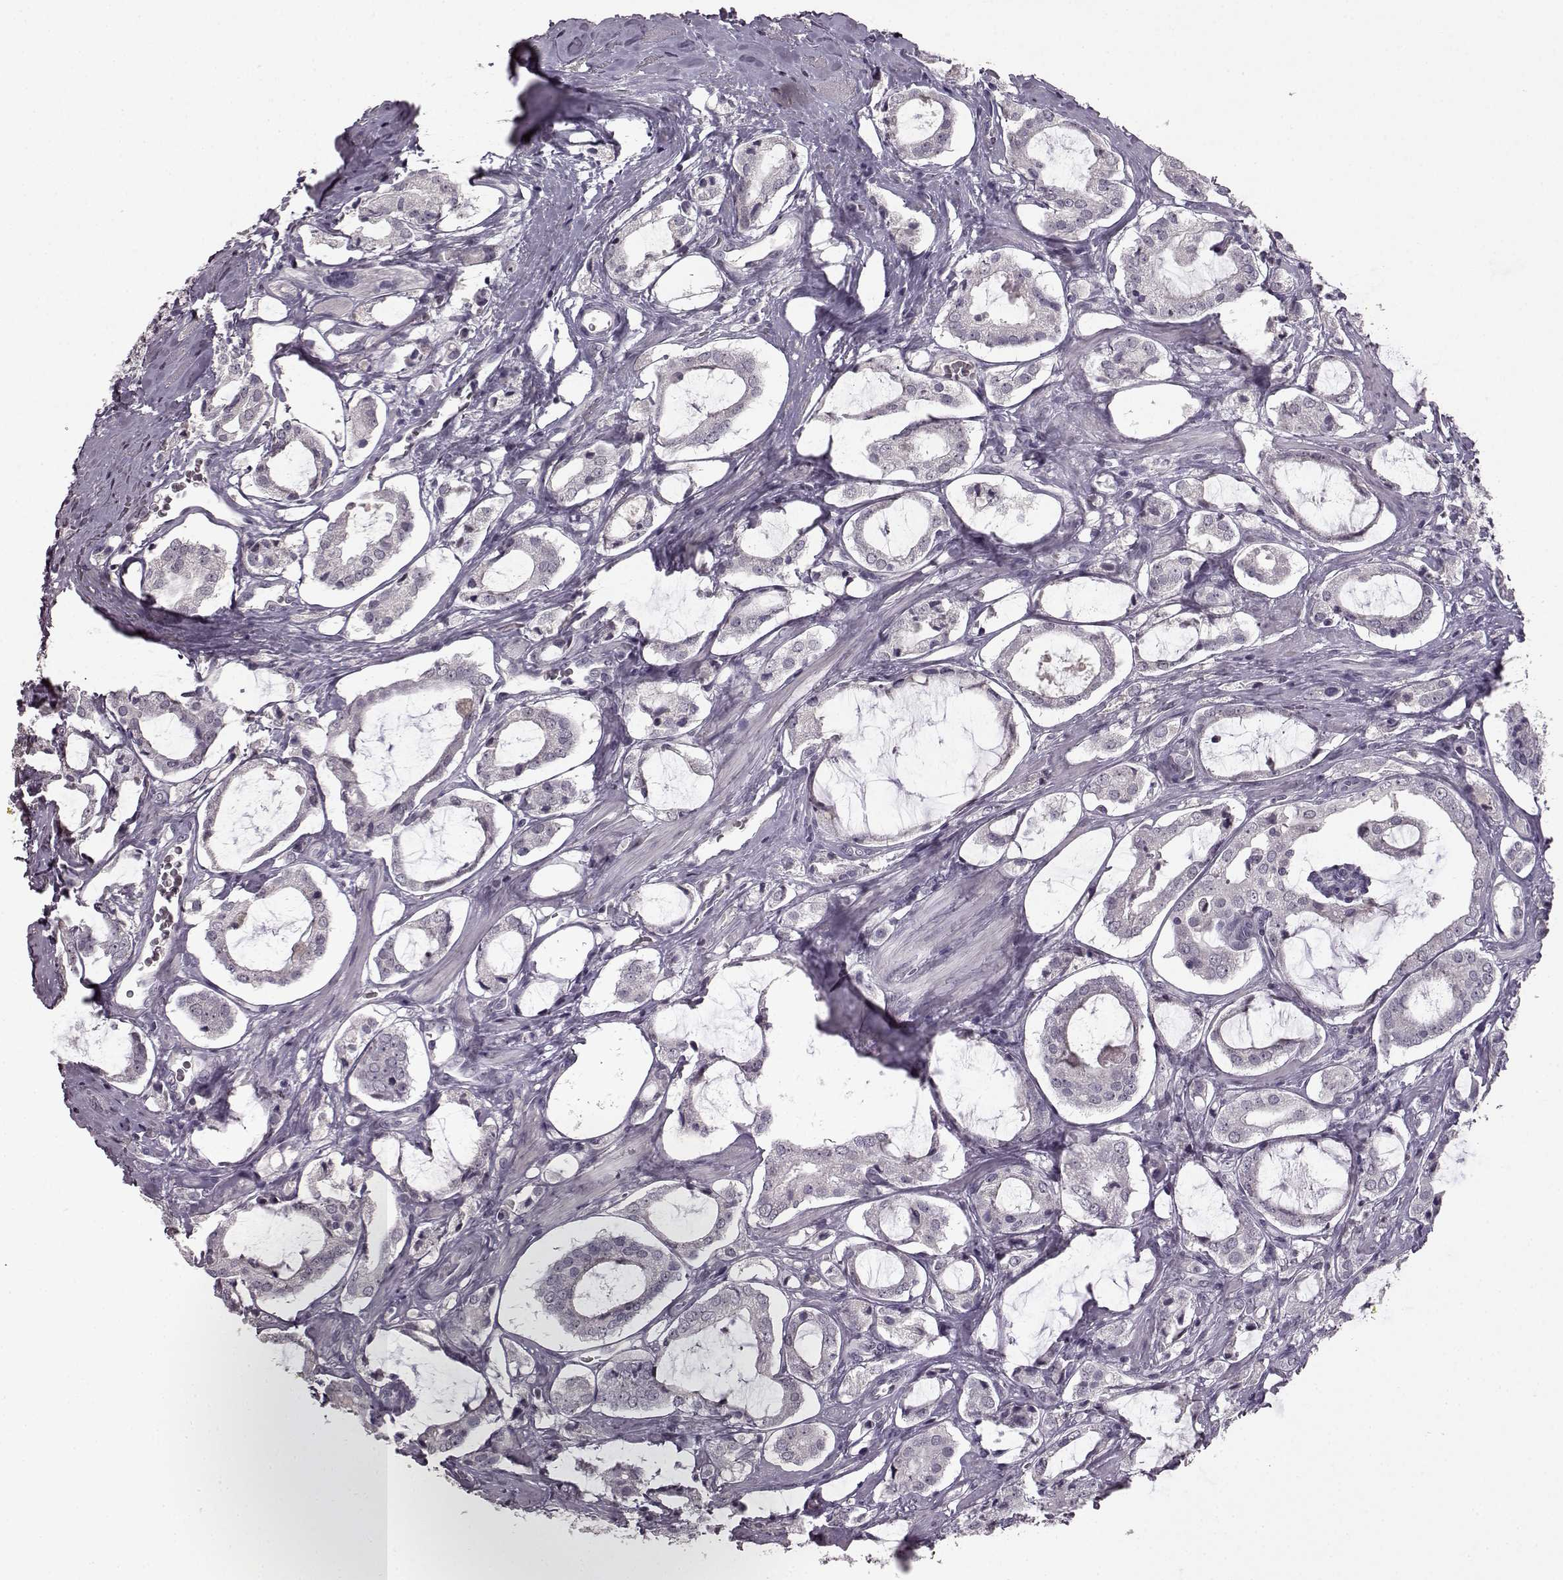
{"staining": {"intensity": "negative", "quantity": "none", "location": "none"}, "tissue": "prostate cancer", "cell_type": "Tumor cells", "image_type": "cancer", "snomed": [{"axis": "morphology", "description": "Adenocarcinoma, NOS"}, {"axis": "topography", "description": "Prostate"}], "caption": "An immunohistochemistry histopathology image of prostate cancer is shown. There is no staining in tumor cells of prostate cancer.", "gene": "LHB", "patient": {"sex": "male", "age": 66}}